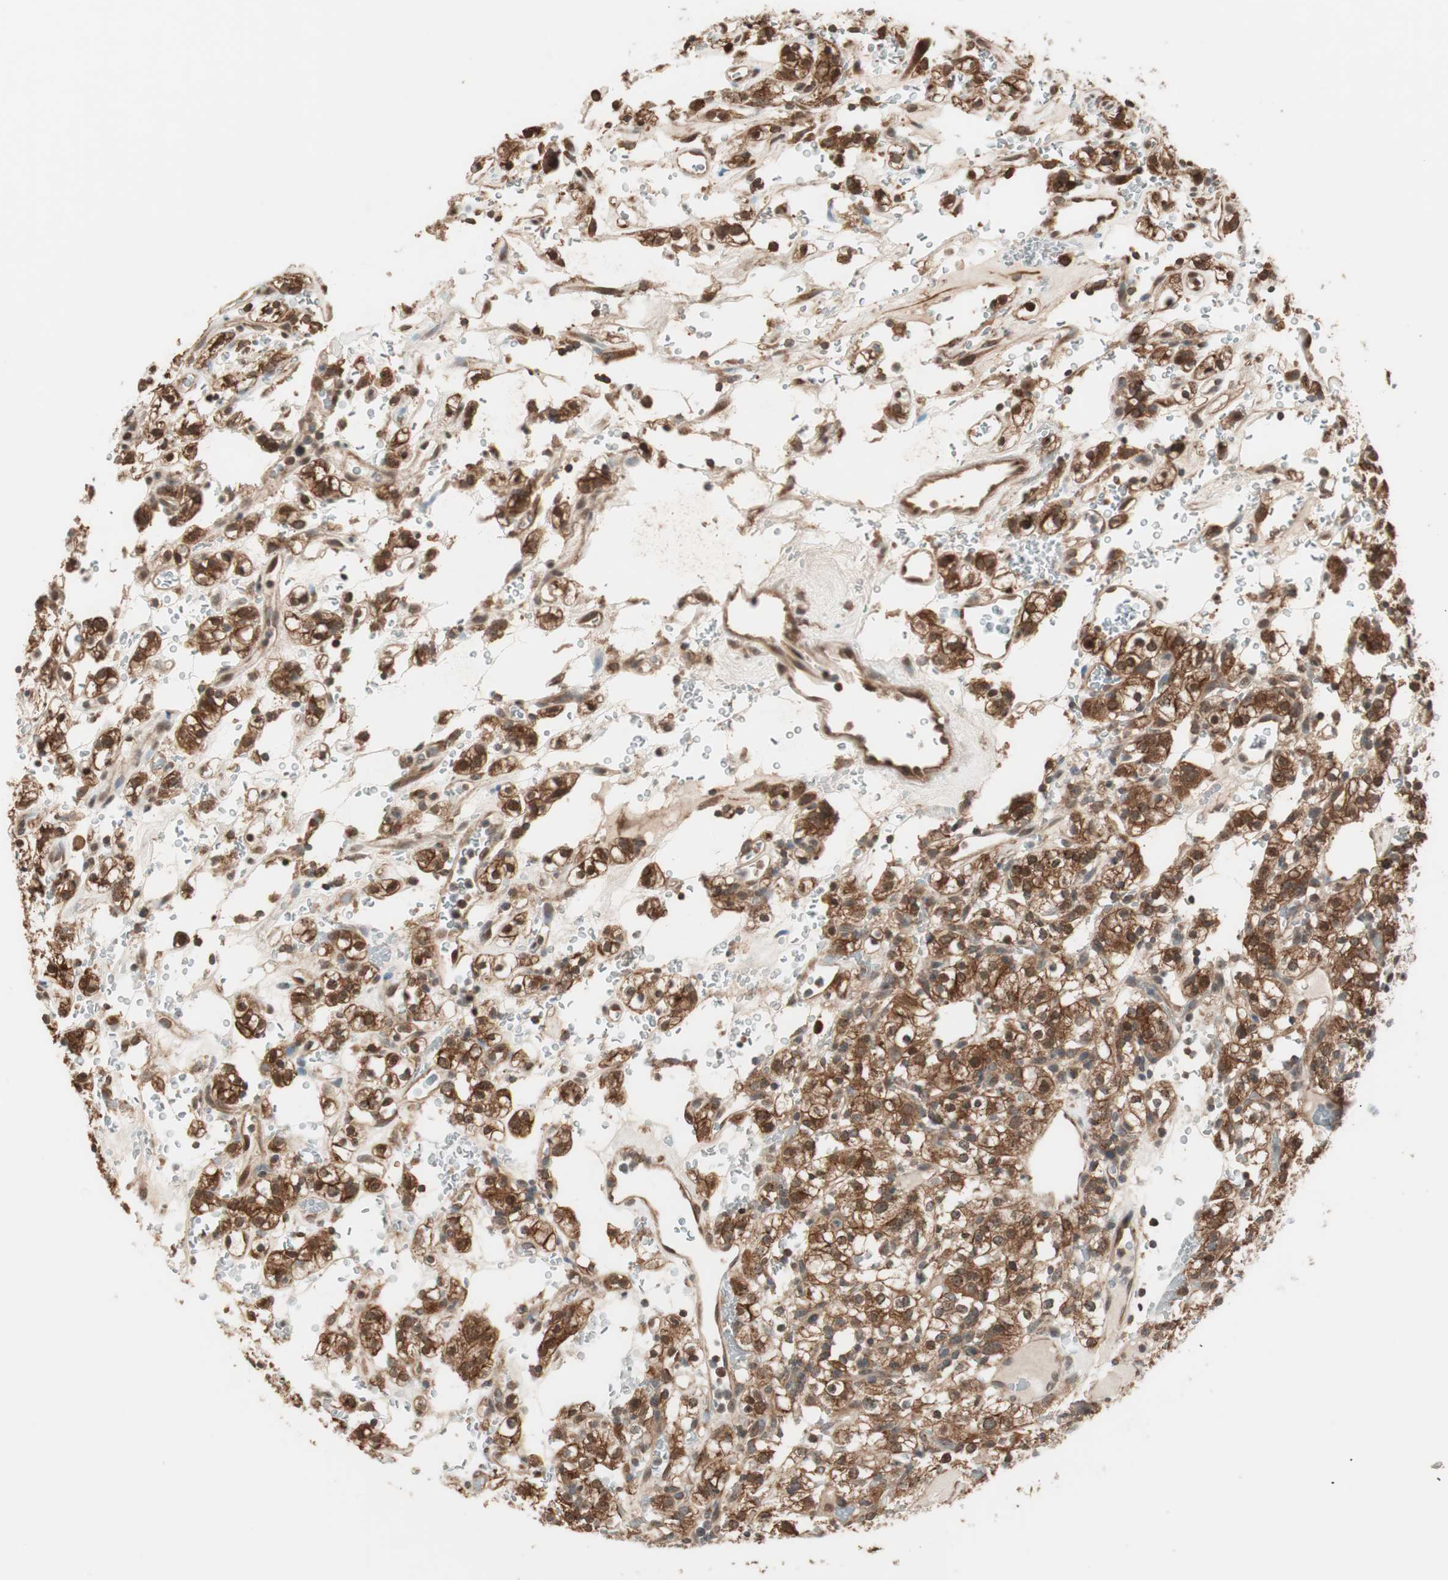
{"staining": {"intensity": "strong", "quantity": ">75%", "location": "cytoplasmic/membranous"}, "tissue": "renal cancer", "cell_type": "Tumor cells", "image_type": "cancer", "snomed": [{"axis": "morphology", "description": "Normal tissue, NOS"}, {"axis": "morphology", "description": "Adenocarcinoma, NOS"}, {"axis": "topography", "description": "Kidney"}], "caption": "IHC image of human renal adenocarcinoma stained for a protein (brown), which demonstrates high levels of strong cytoplasmic/membranous staining in approximately >75% of tumor cells.", "gene": "FBXO5", "patient": {"sex": "female", "age": 72}}